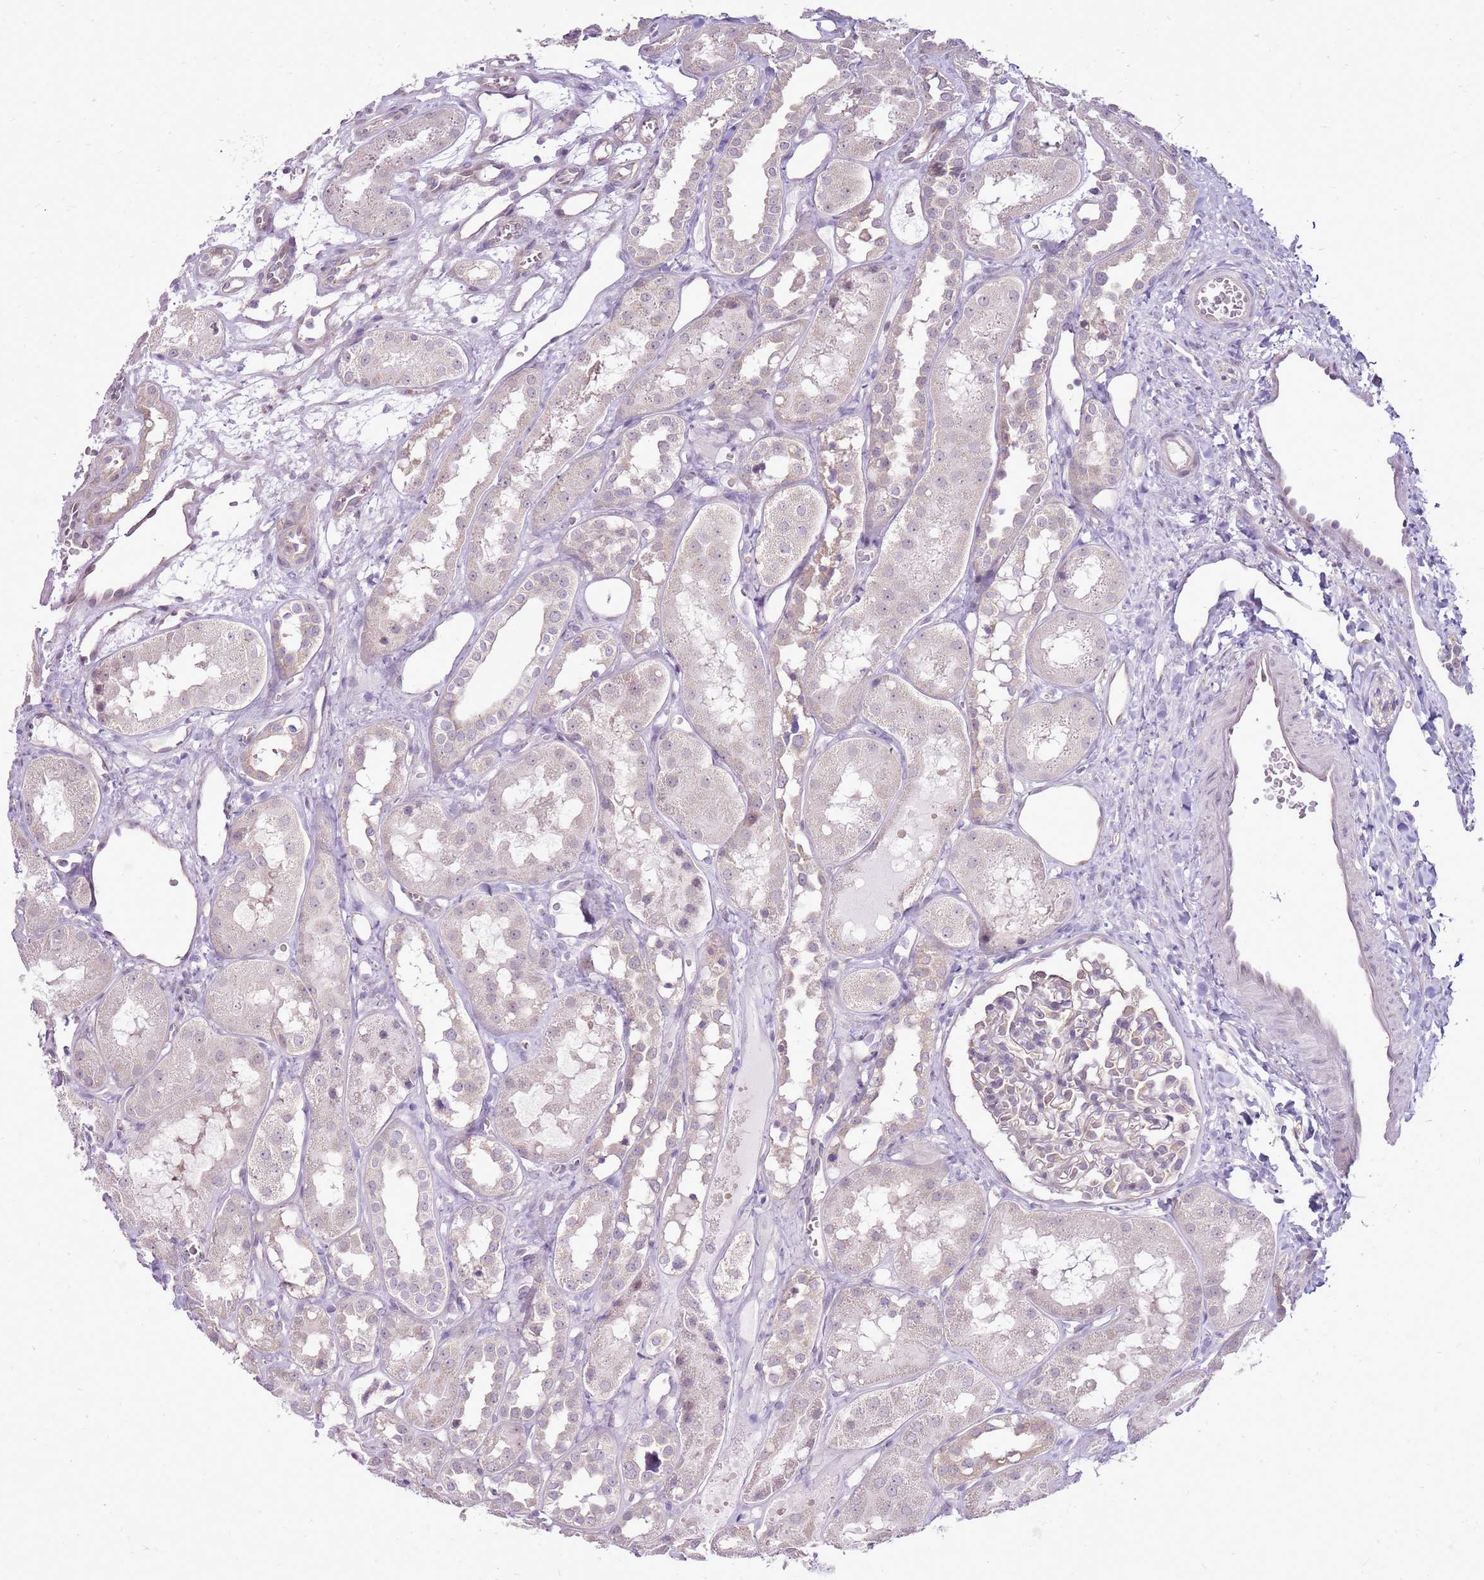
{"staining": {"intensity": "negative", "quantity": "none", "location": "none"}, "tissue": "kidney", "cell_type": "Cells in glomeruli", "image_type": "normal", "snomed": [{"axis": "morphology", "description": "Normal tissue, NOS"}, {"axis": "topography", "description": "Kidney"}], "caption": "This is an immunohistochemistry micrograph of unremarkable kidney. There is no expression in cells in glomeruli.", "gene": "UGGT2", "patient": {"sex": "male", "age": 16}}